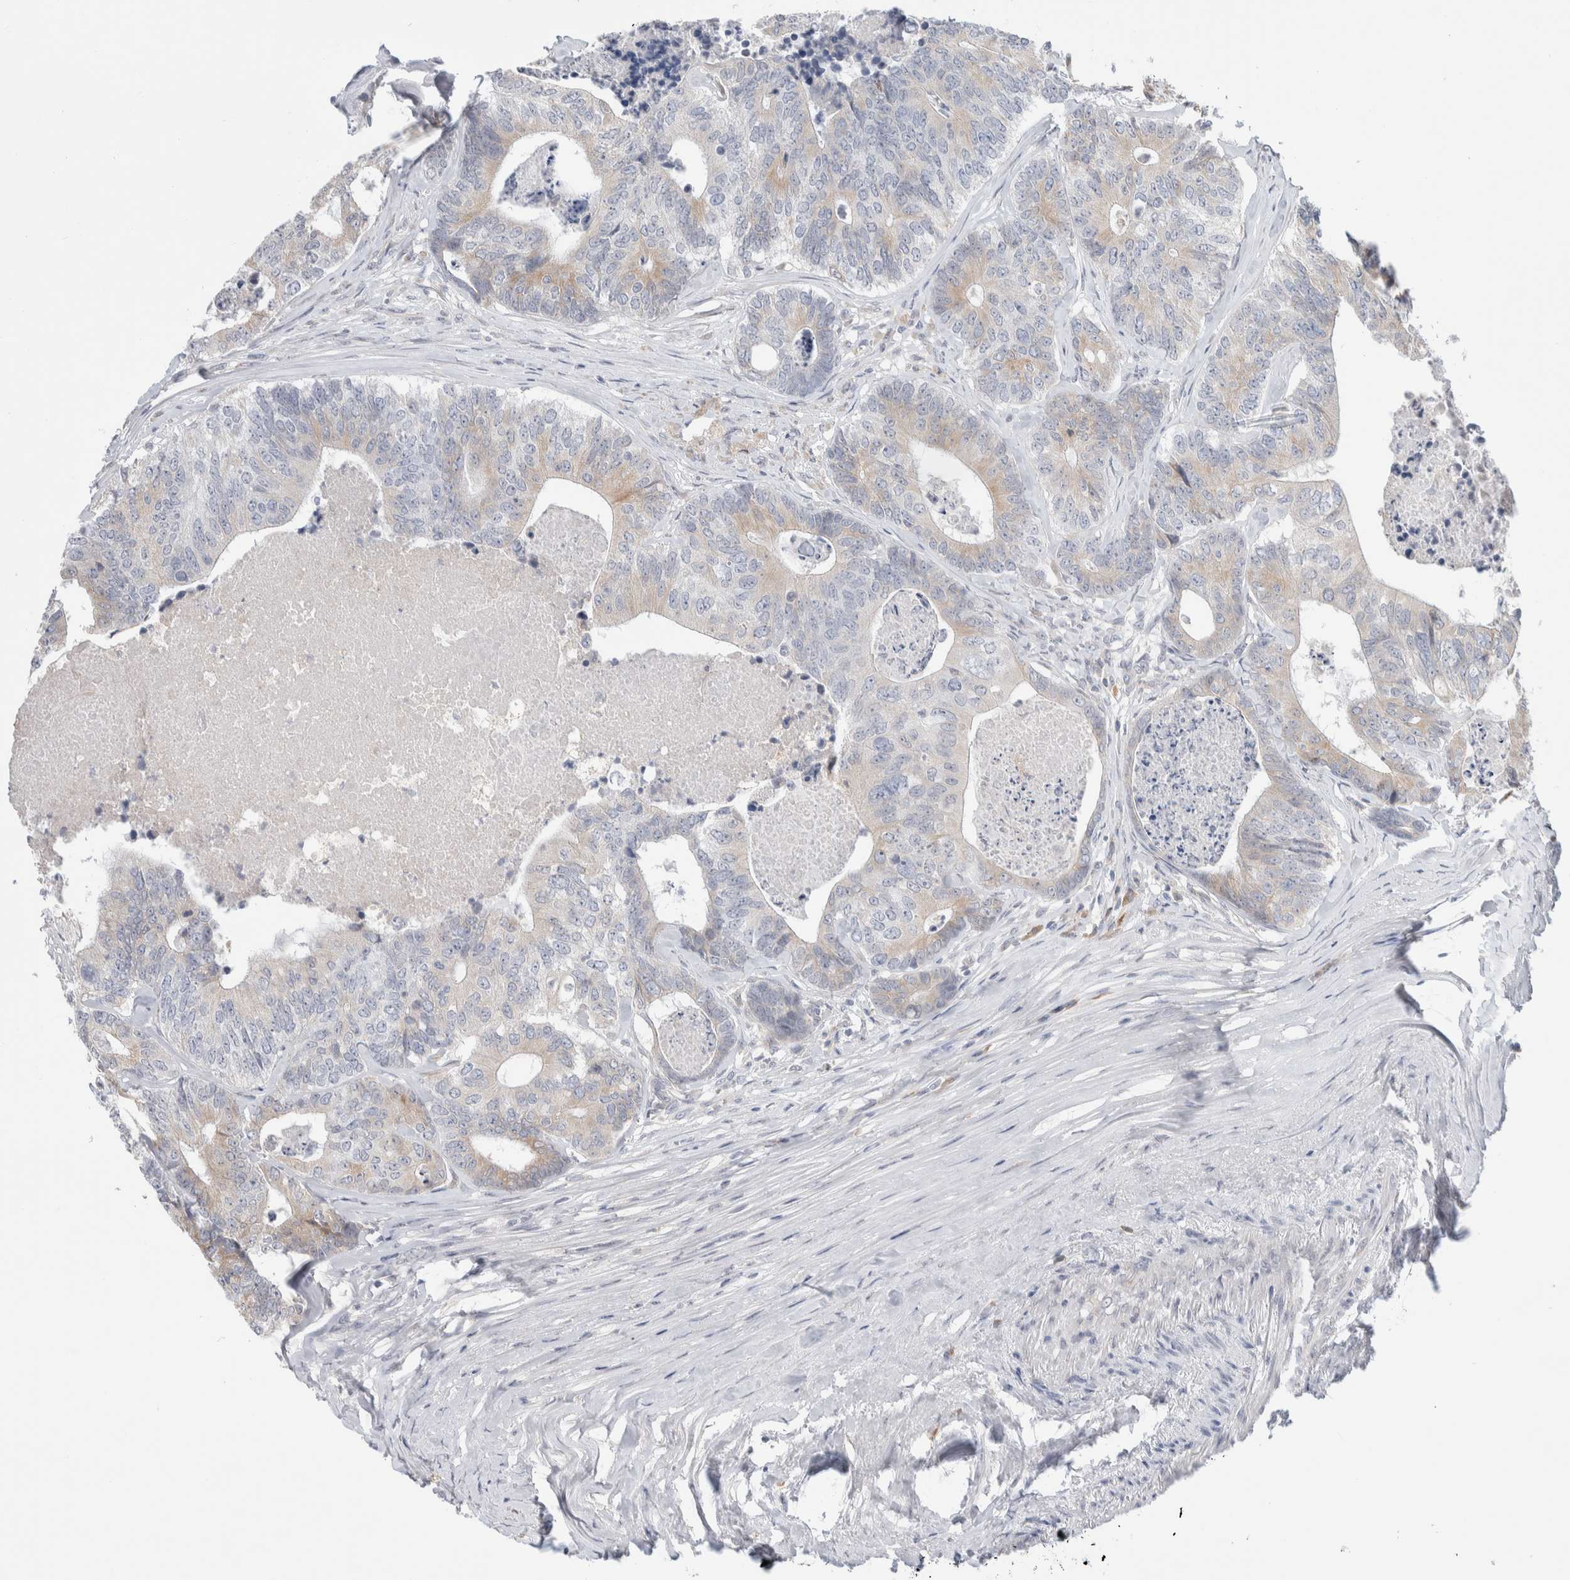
{"staining": {"intensity": "weak", "quantity": "<25%", "location": "cytoplasmic/membranous"}, "tissue": "colorectal cancer", "cell_type": "Tumor cells", "image_type": "cancer", "snomed": [{"axis": "morphology", "description": "Adenocarcinoma, NOS"}, {"axis": "topography", "description": "Colon"}], "caption": "There is no significant expression in tumor cells of colorectal cancer (adenocarcinoma).", "gene": "RUSF1", "patient": {"sex": "female", "age": 67}}